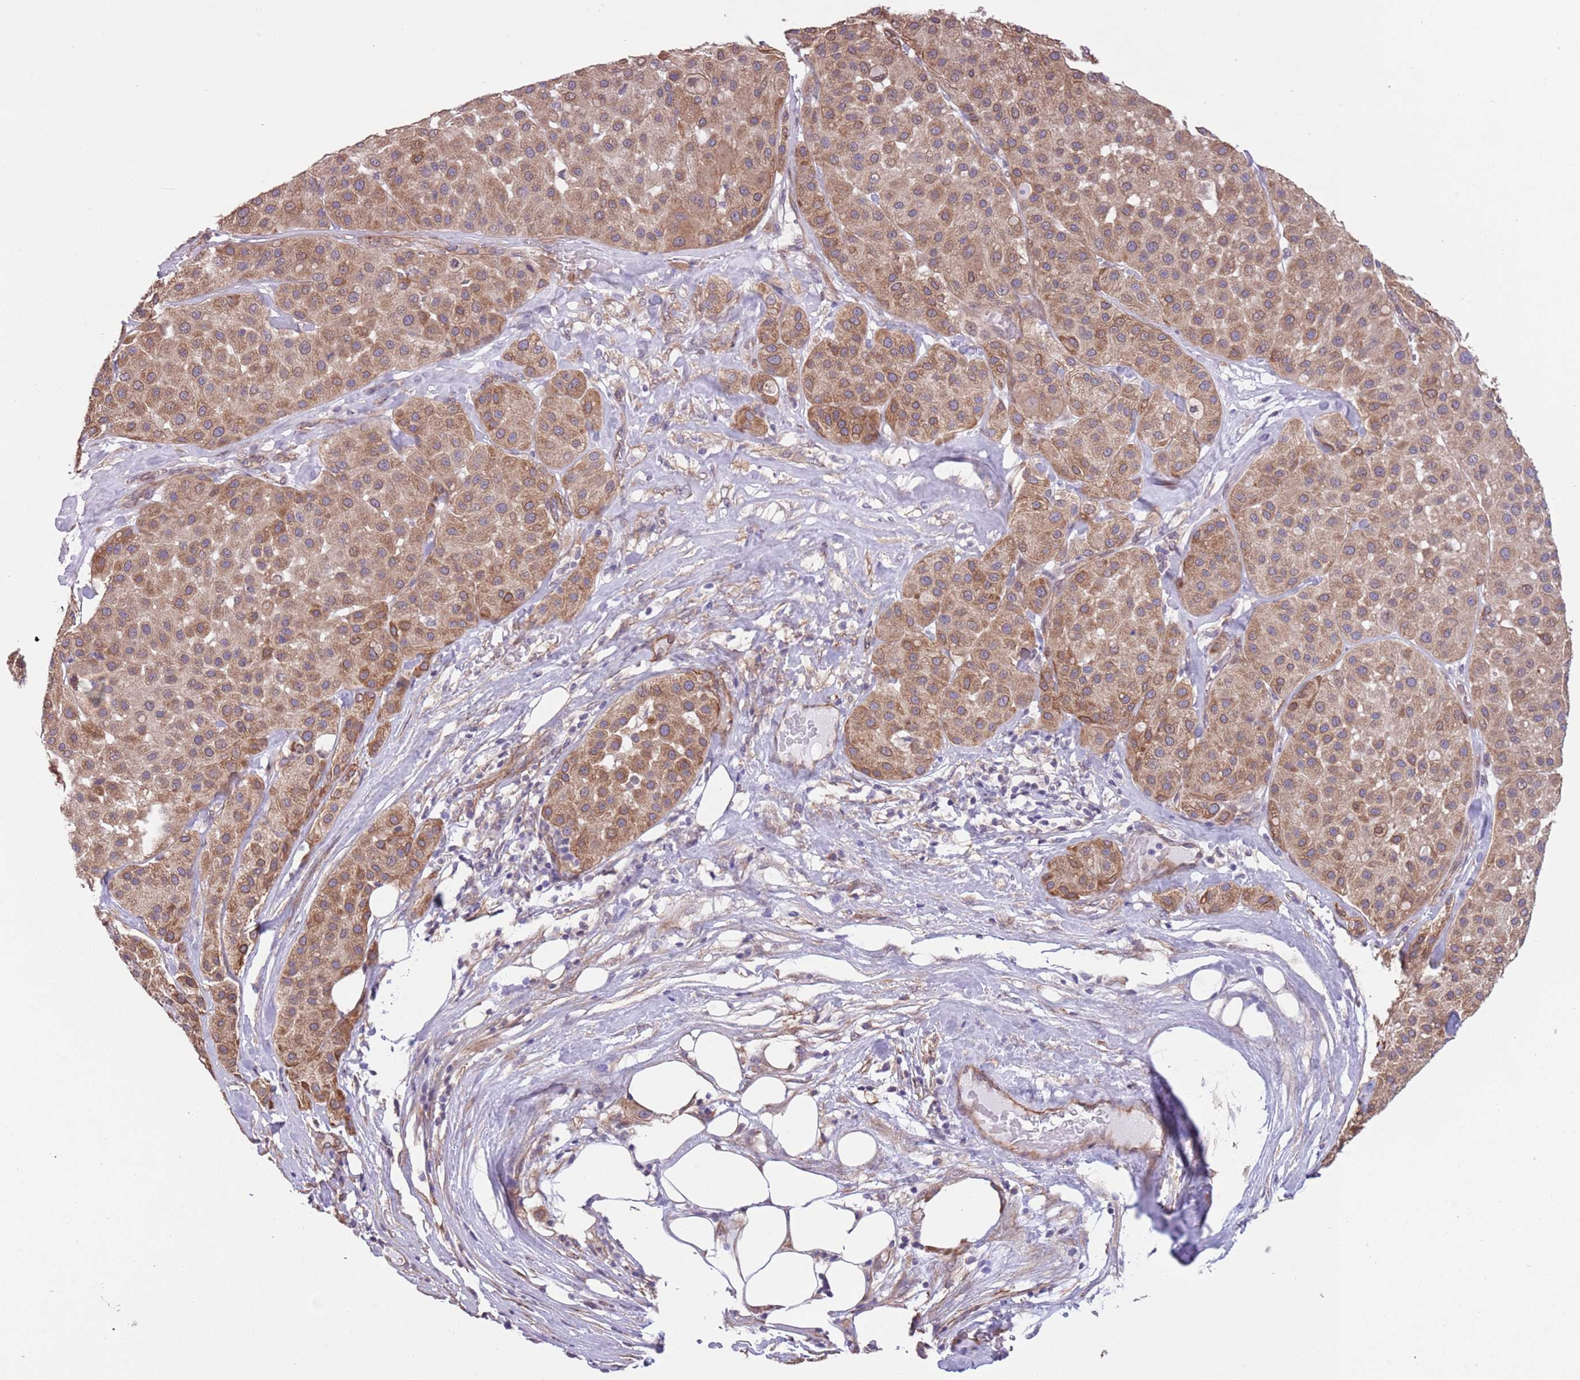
{"staining": {"intensity": "moderate", "quantity": ">75%", "location": "cytoplasmic/membranous"}, "tissue": "melanoma", "cell_type": "Tumor cells", "image_type": "cancer", "snomed": [{"axis": "morphology", "description": "Malignant melanoma, Metastatic site"}, {"axis": "topography", "description": "Smooth muscle"}], "caption": "High-magnification brightfield microscopy of malignant melanoma (metastatic site) stained with DAB (3,3'-diaminobenzidine) (brown) and counterstained with hematoxylin (blue). tumor cells exhibit moderate cytoplasmic/membranous positivity is present in approximately>75% of cells. (Stains: DAB in brown, nuclei in blue, Microscopy: brightfield microscopy at high magnification).", "gene": "CREBZF", "patient": {"sex": "male", "age": 41}}